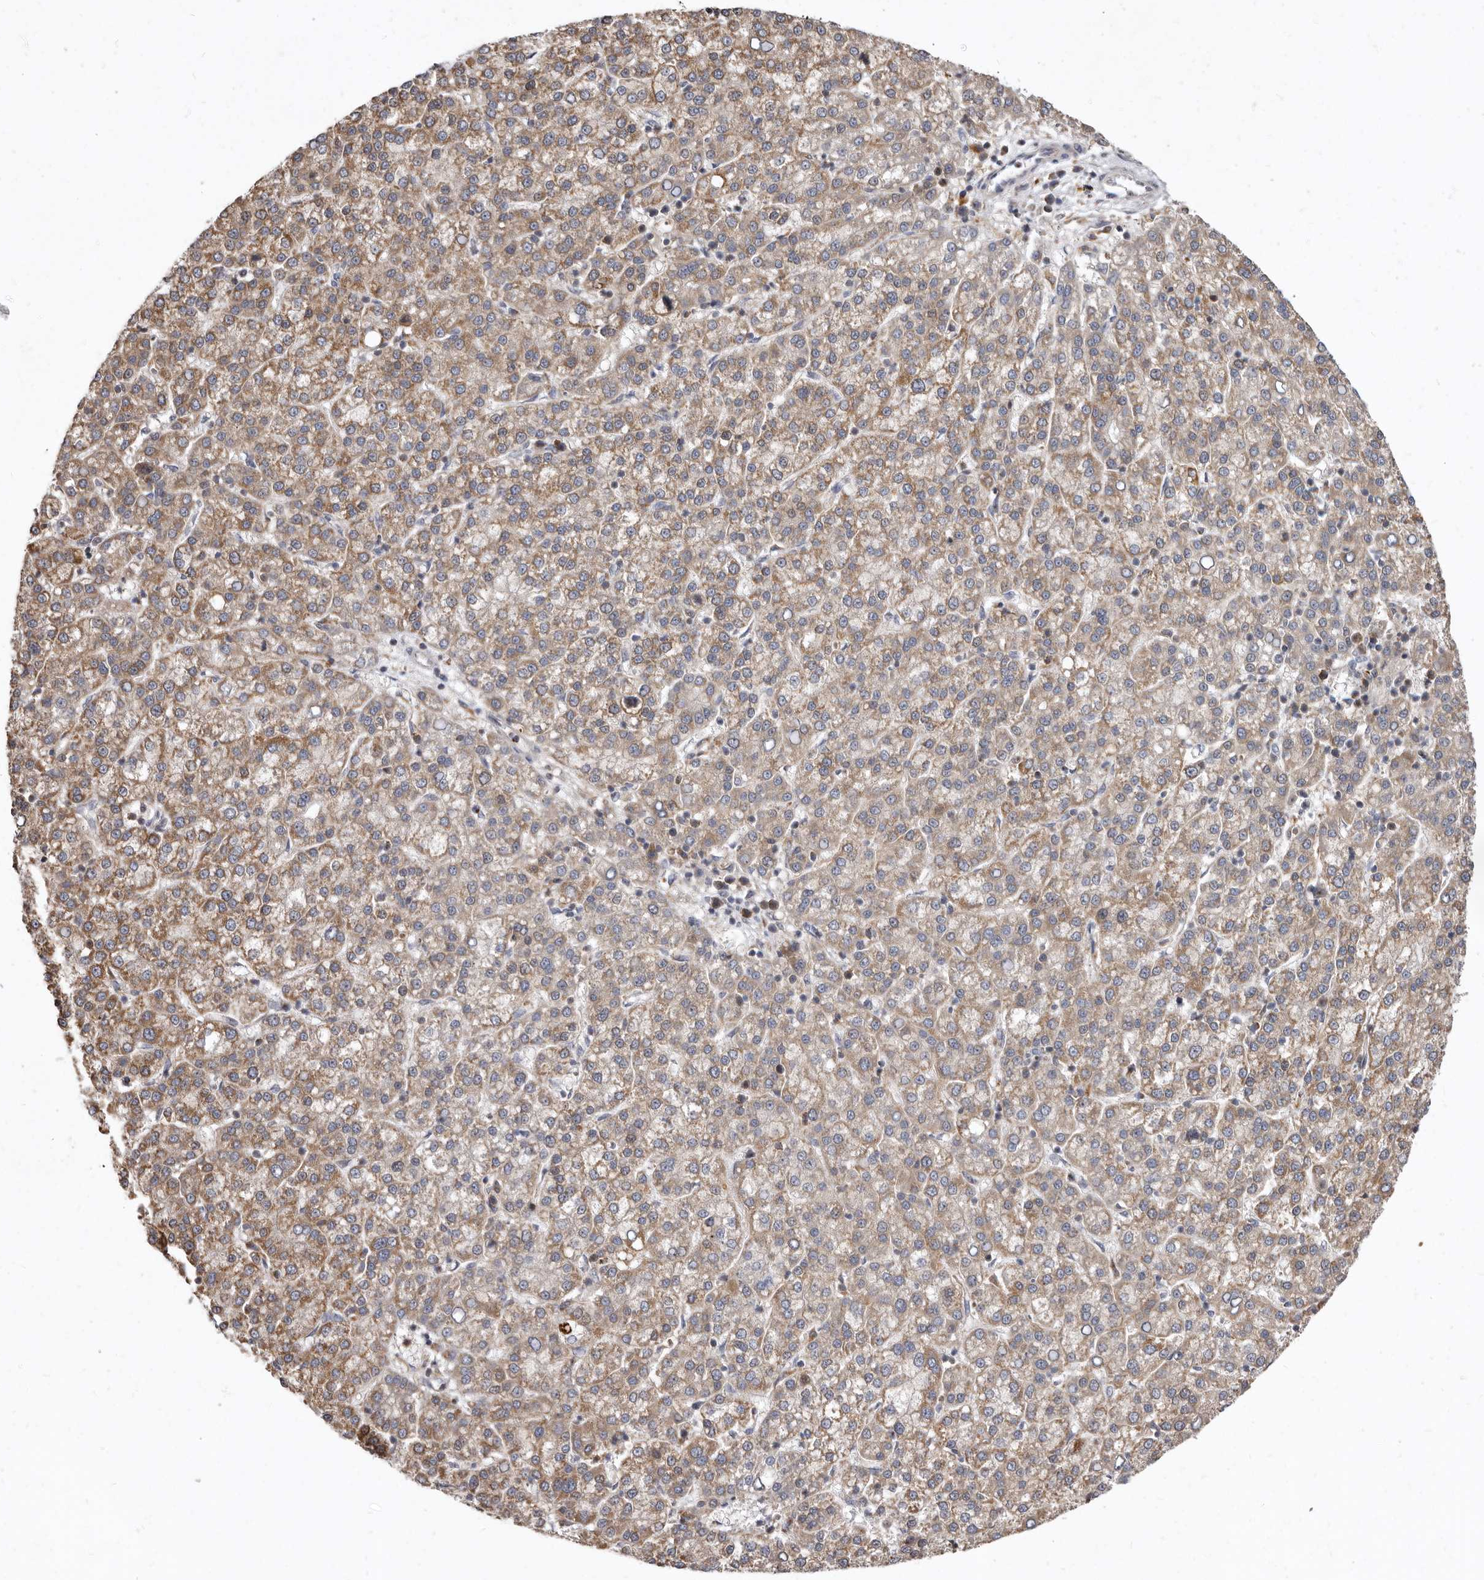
{"staining": {"intensity": "weak", "quantity": ">75%", "location": "cytoplasmic/membranous"}, "tissue": "liver cancer", "cell_type": "Tumor cells", "image_type": "cancer", "snomed": [{"axis": "morphology", "description": "Carcinoma, Hepatocellular, NOS"}, {"axis": "topography", "description": "Liver"}], "caption": "This photomicrograph reveals IHC staining of hepatocellular carcinoma (liver), with low weak cytoplasmic/membranous positivity in approximately >75% of tumor cells.", "gene": "SMC4", "patient": {"sex": "female", "age": 58}}